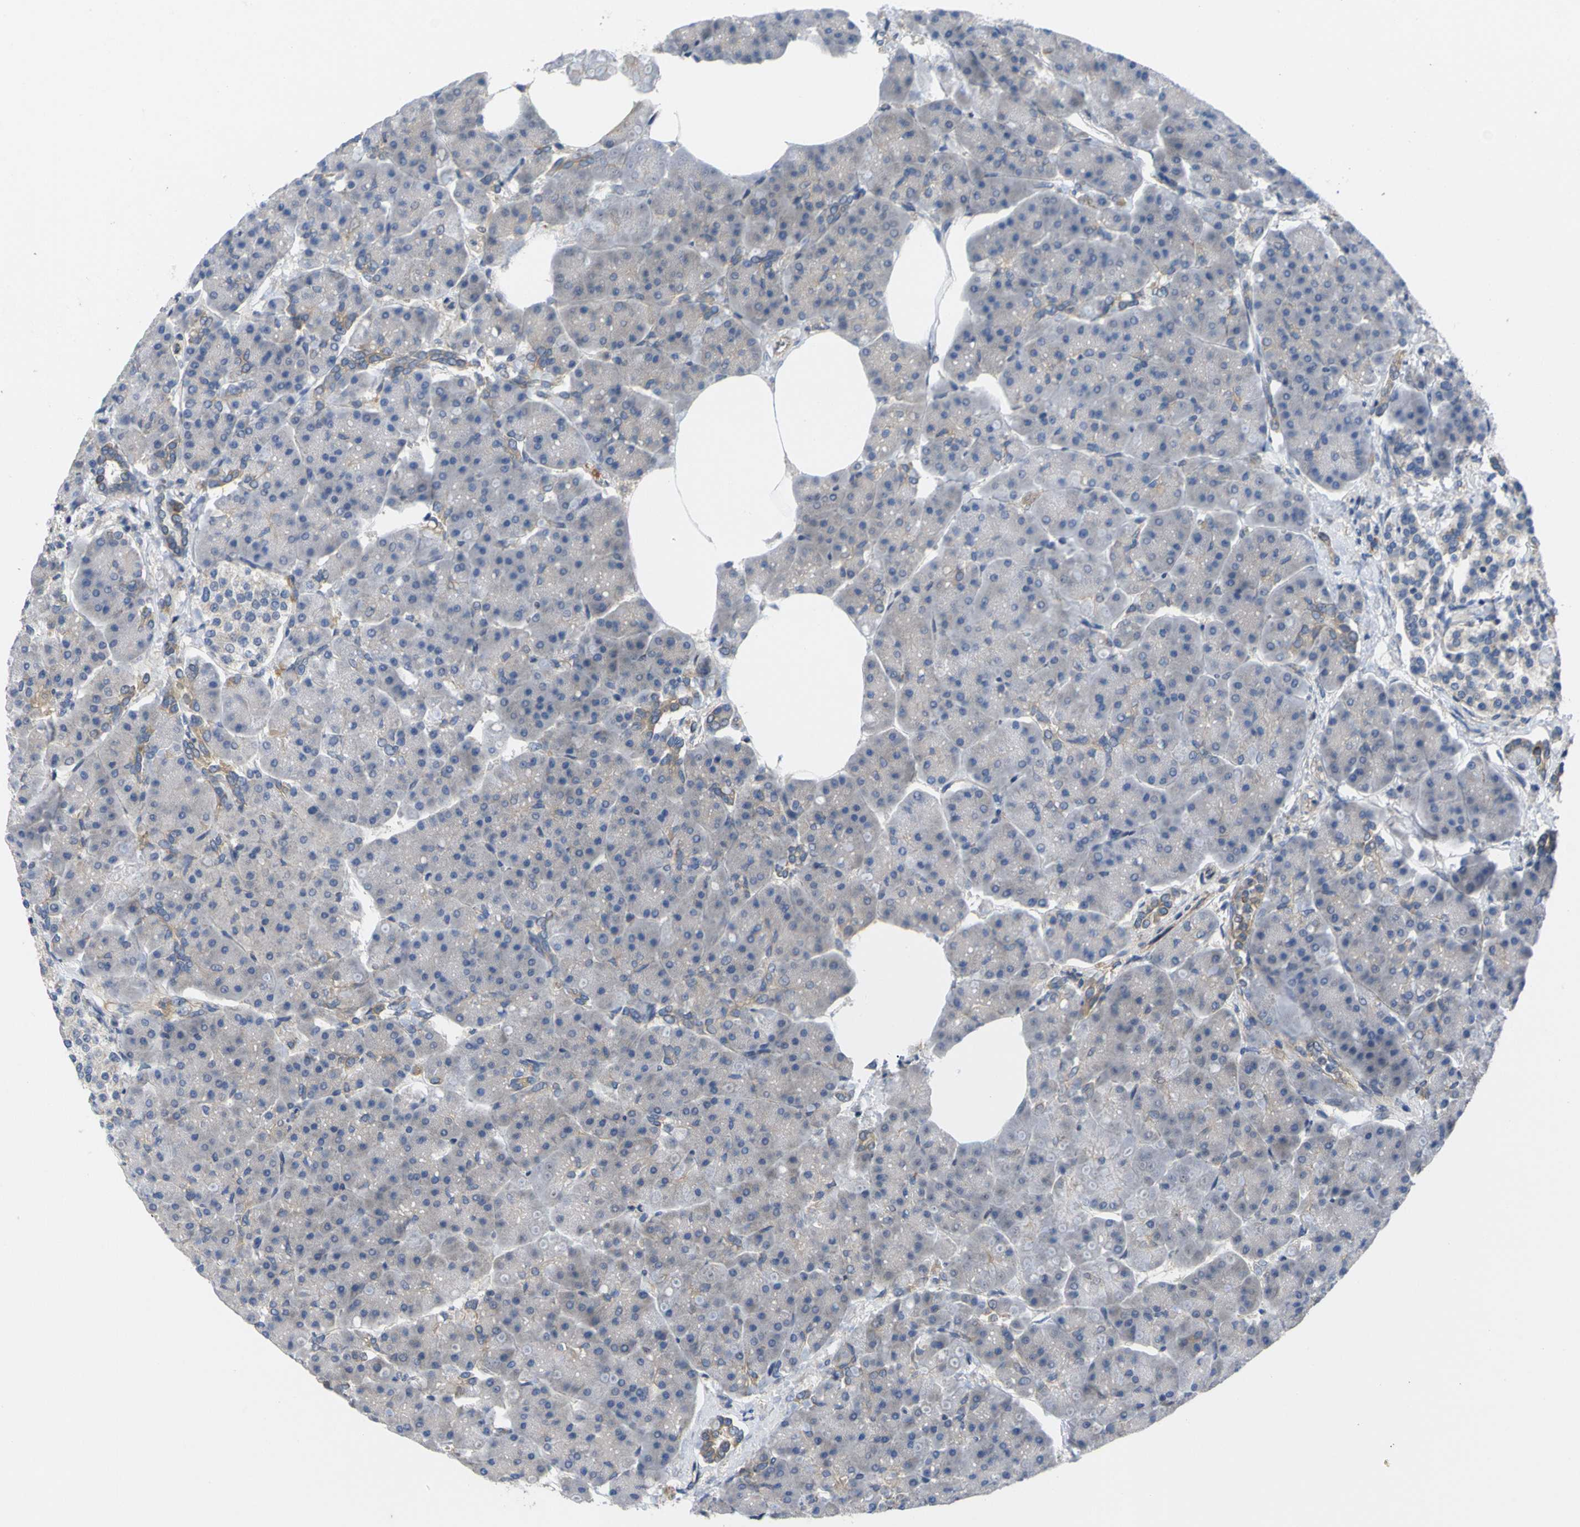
{"staining": {"intensity": "weak", "quantity": "<25%", "location": "cytoplasmic/membranous"}, "tissue": "pancreas", "cell_type": "Exocrine glandular cells", "image_type": "normal", "snomed": [{"axis": "morphology", "description": "Normal tissue, NOS"}, {"axis": "topography", "description": "Pancreas"}], "caption": "Pancreas stained for a protein using immunohistochemistry exhibits no staining exocrine glandular cells.", "gene": "USH1C", "patient": {"sex": "female", "age": 70}}